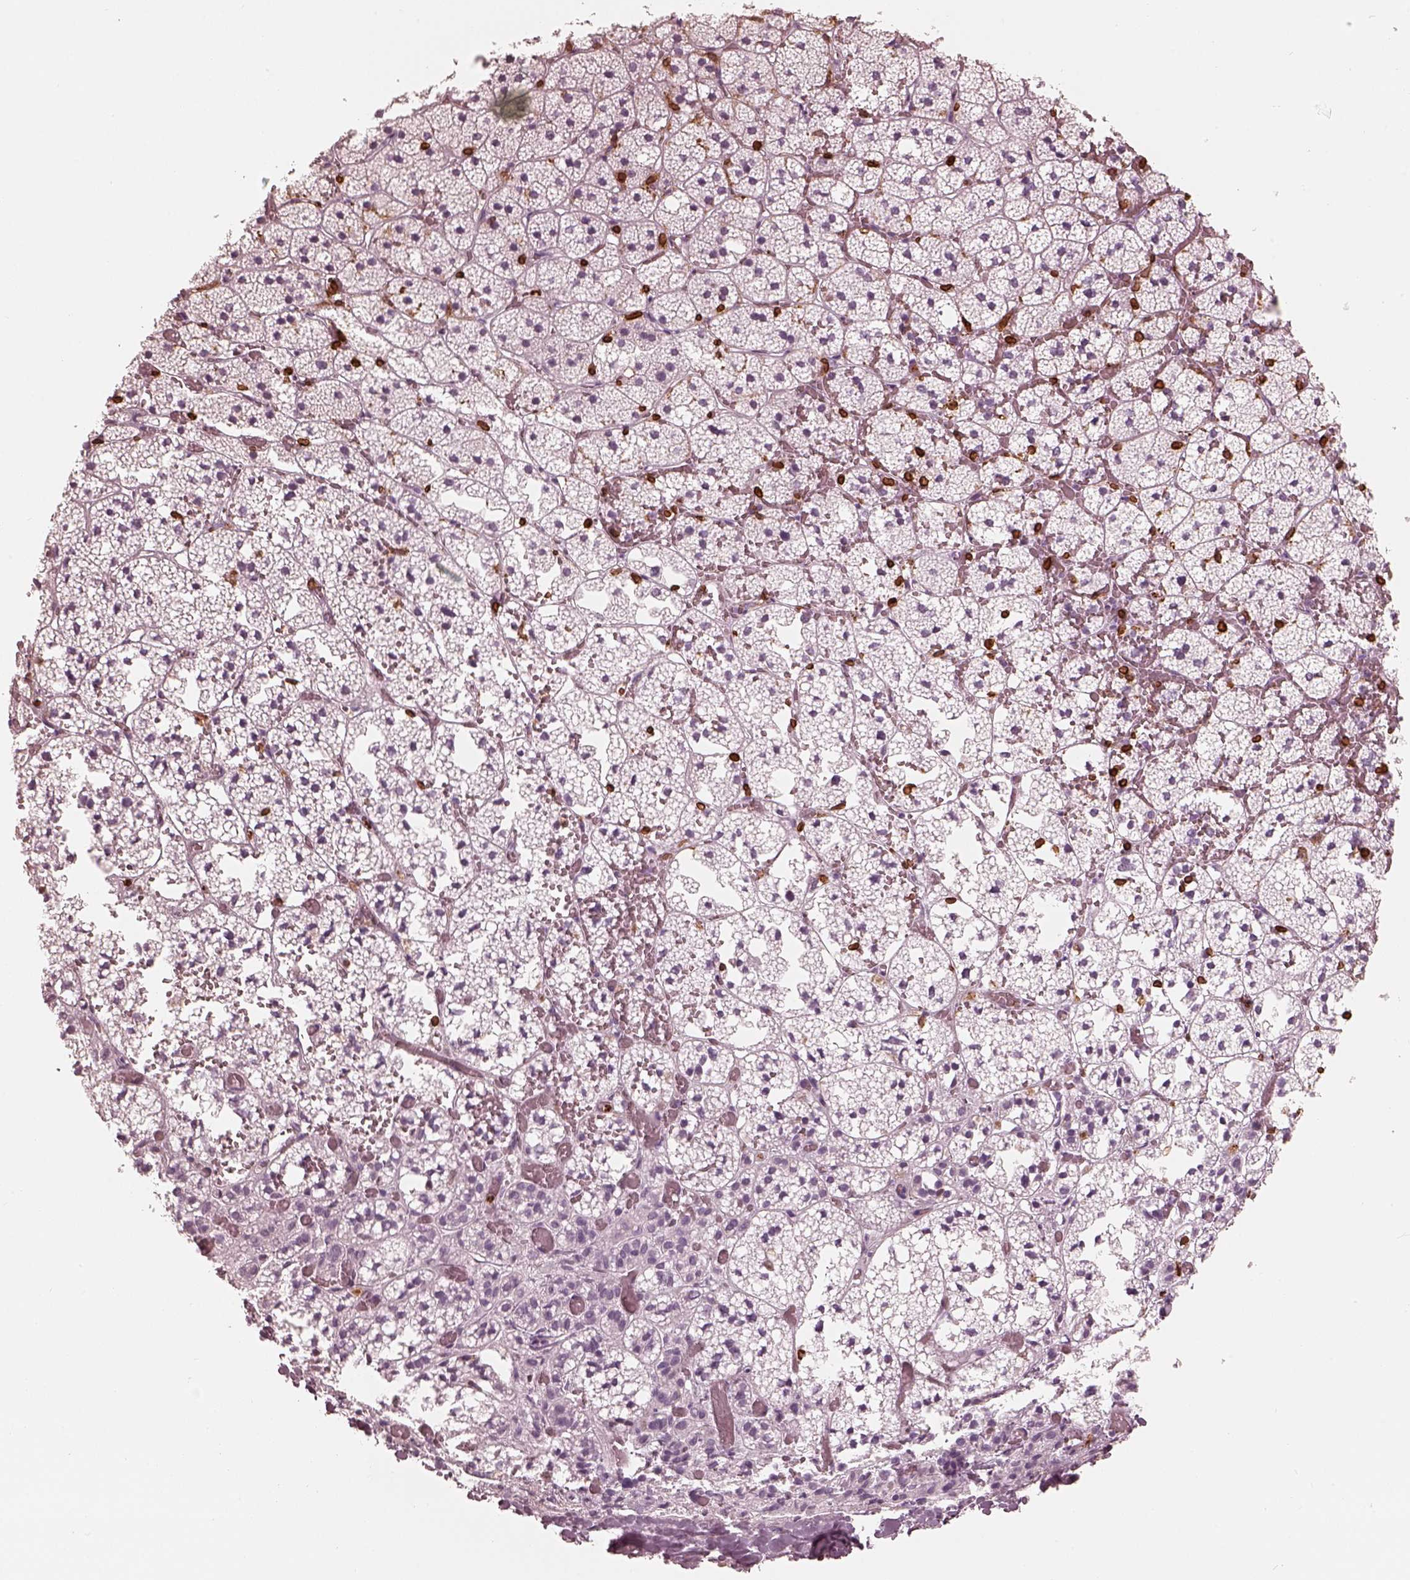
{"staining": {"intensity": "negative", "quantity": "none", "location": "none"}, "tissue": "adrenal gland", "cell_type": "Glandular cells", "image_type": "normal", "snomed": [{"axis": "morphology", "description": "Normal tissue, NOS"}, {"axis": "topography", "description": "Adrenal gland"}], "caption": "IHC photomicrograph of unremarkable human adrenal gland stained for a protein (brown), which shows no expression in glandular cells.", "gene": "ALOX5", "patient": {"sex": "male", "age": 53}}